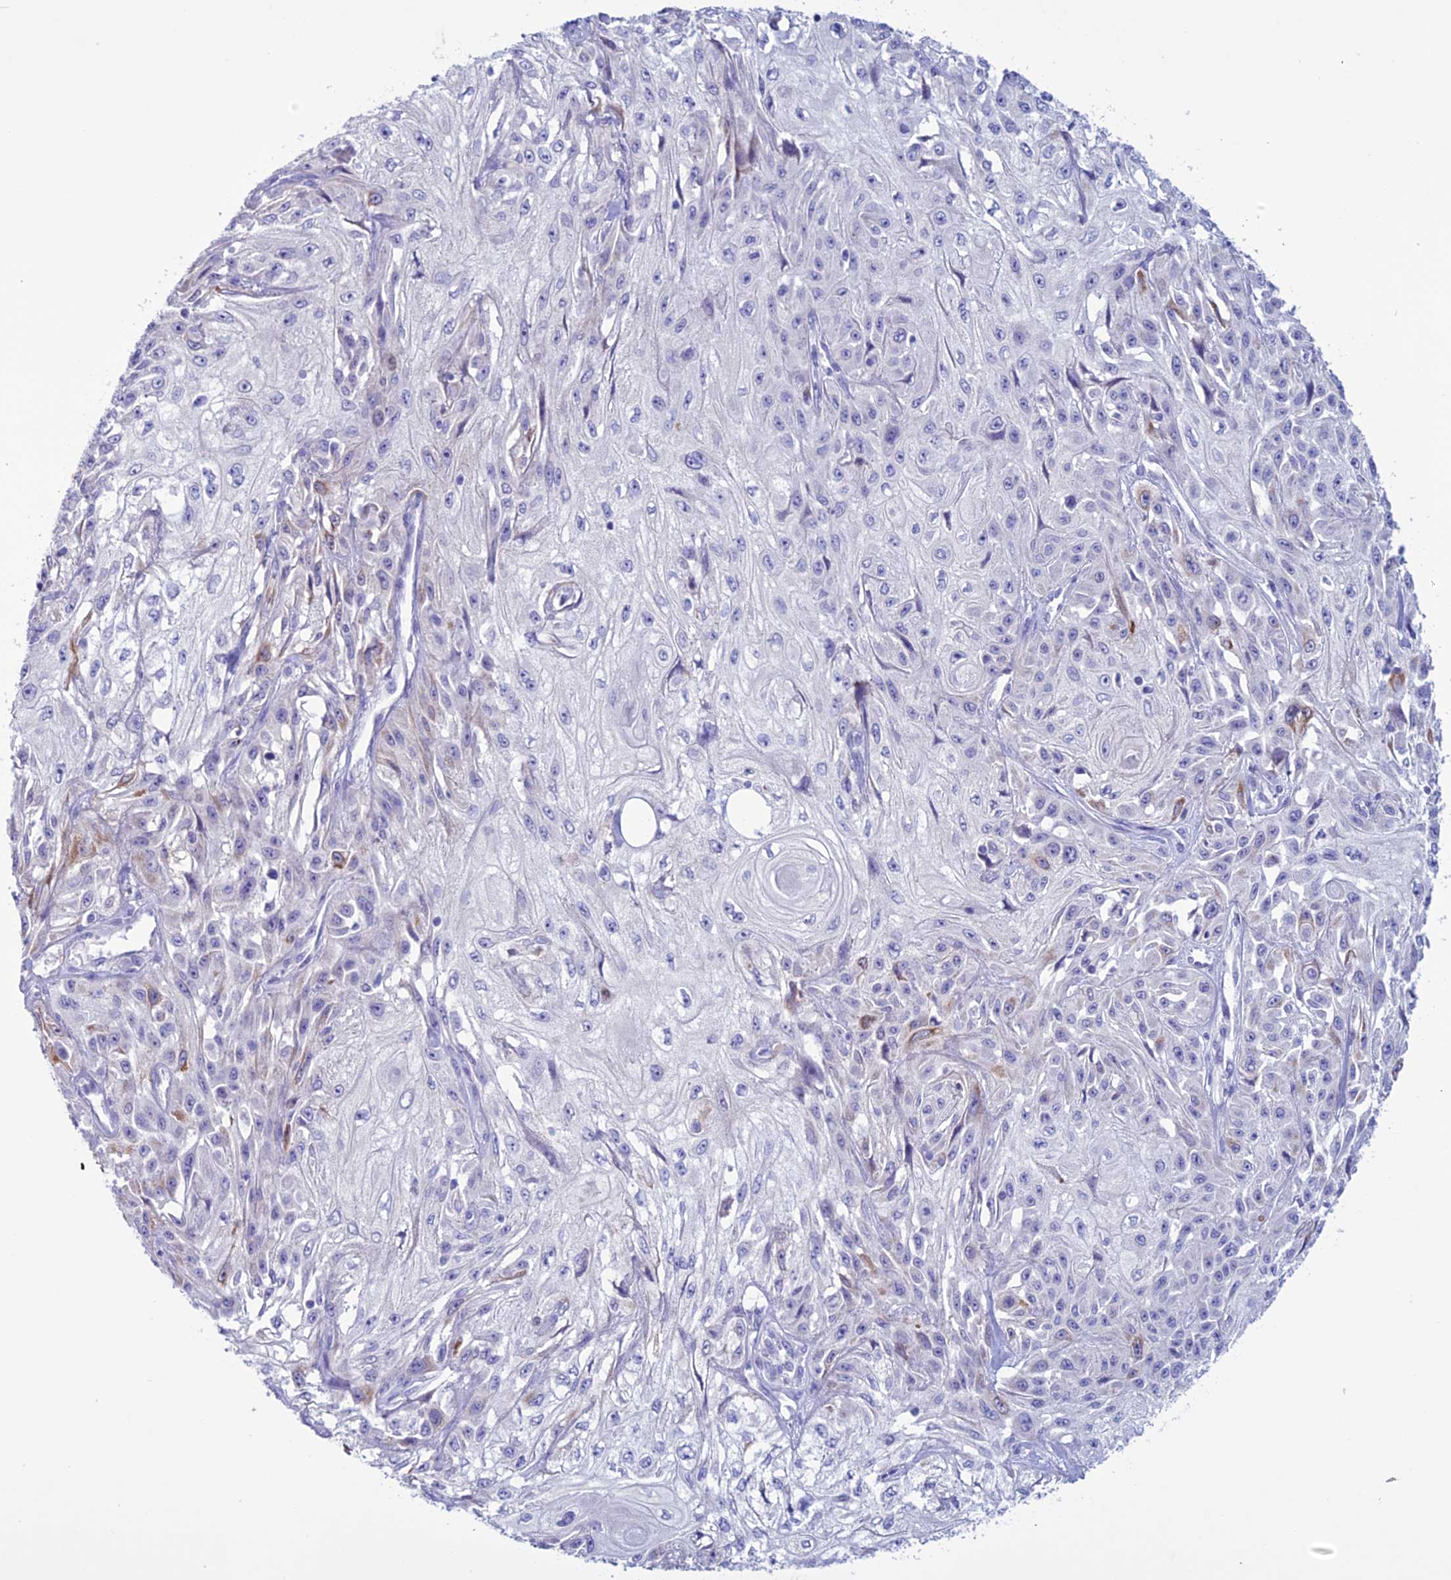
{"staining": {"intensity": "negative", "quantity": "none", "location": "none"}, "tissue": "skin cancer", "cell_type": "Tumor cells", "image_type": "cancer", "snomed": [{"axis": "morphology", "description": "Squamous cell carcinoma, NOS"}, {"axis": "morphology", "description": "Squamous cell carcinoma, metastatic, NOS"}, {"axis": "topography", "description": "Skin"}, {"axis": "topography", "description": "Lymph node"}], "caption": "An image of skin cancer stained for a protein shows no brown staining in tumor cells.", "gene": "CLEC2L", "patient": {"sex": "male", "age": 75}}